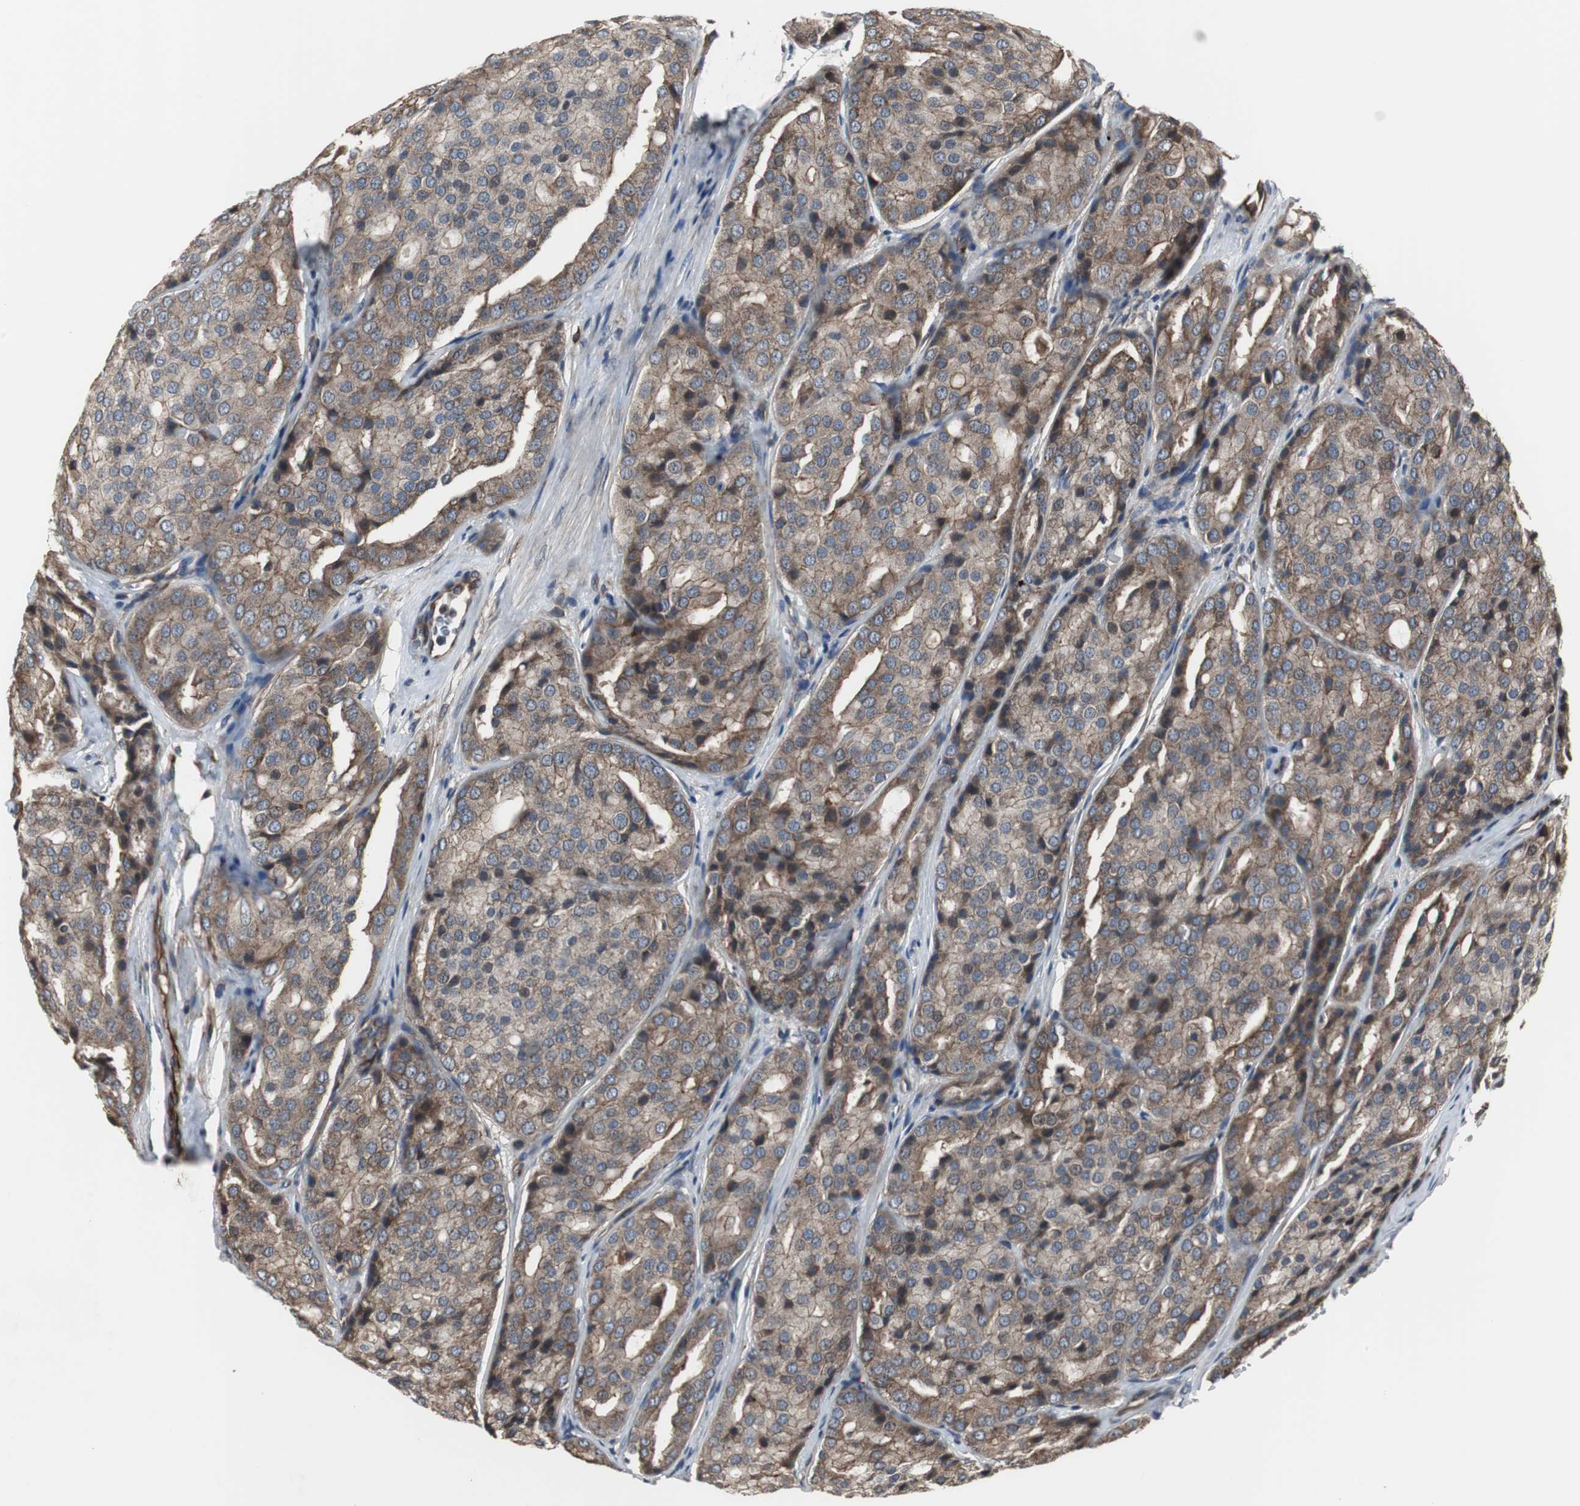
{"staining": {"intensity": "moderate", "quantity": "25%-75%", "location": "cytoplasmic/membranous"}, "tissue": "prostate cancer", "cell_type": "Tumor cells", "image_type": "cancer", "snomed": [{"axis": "morphology", "description": "Adenocarcinoma, High grade"}, {"axis": "topography", "description": "Prostate"}], "caption": "Moderate cytoplasmic/membranous expression is present in about 25%-75% of tumor cells in high-grade adenocarcinoma (prostate).", "gene": "CHP1", "patient": {"sex": "male", "age": 64}}